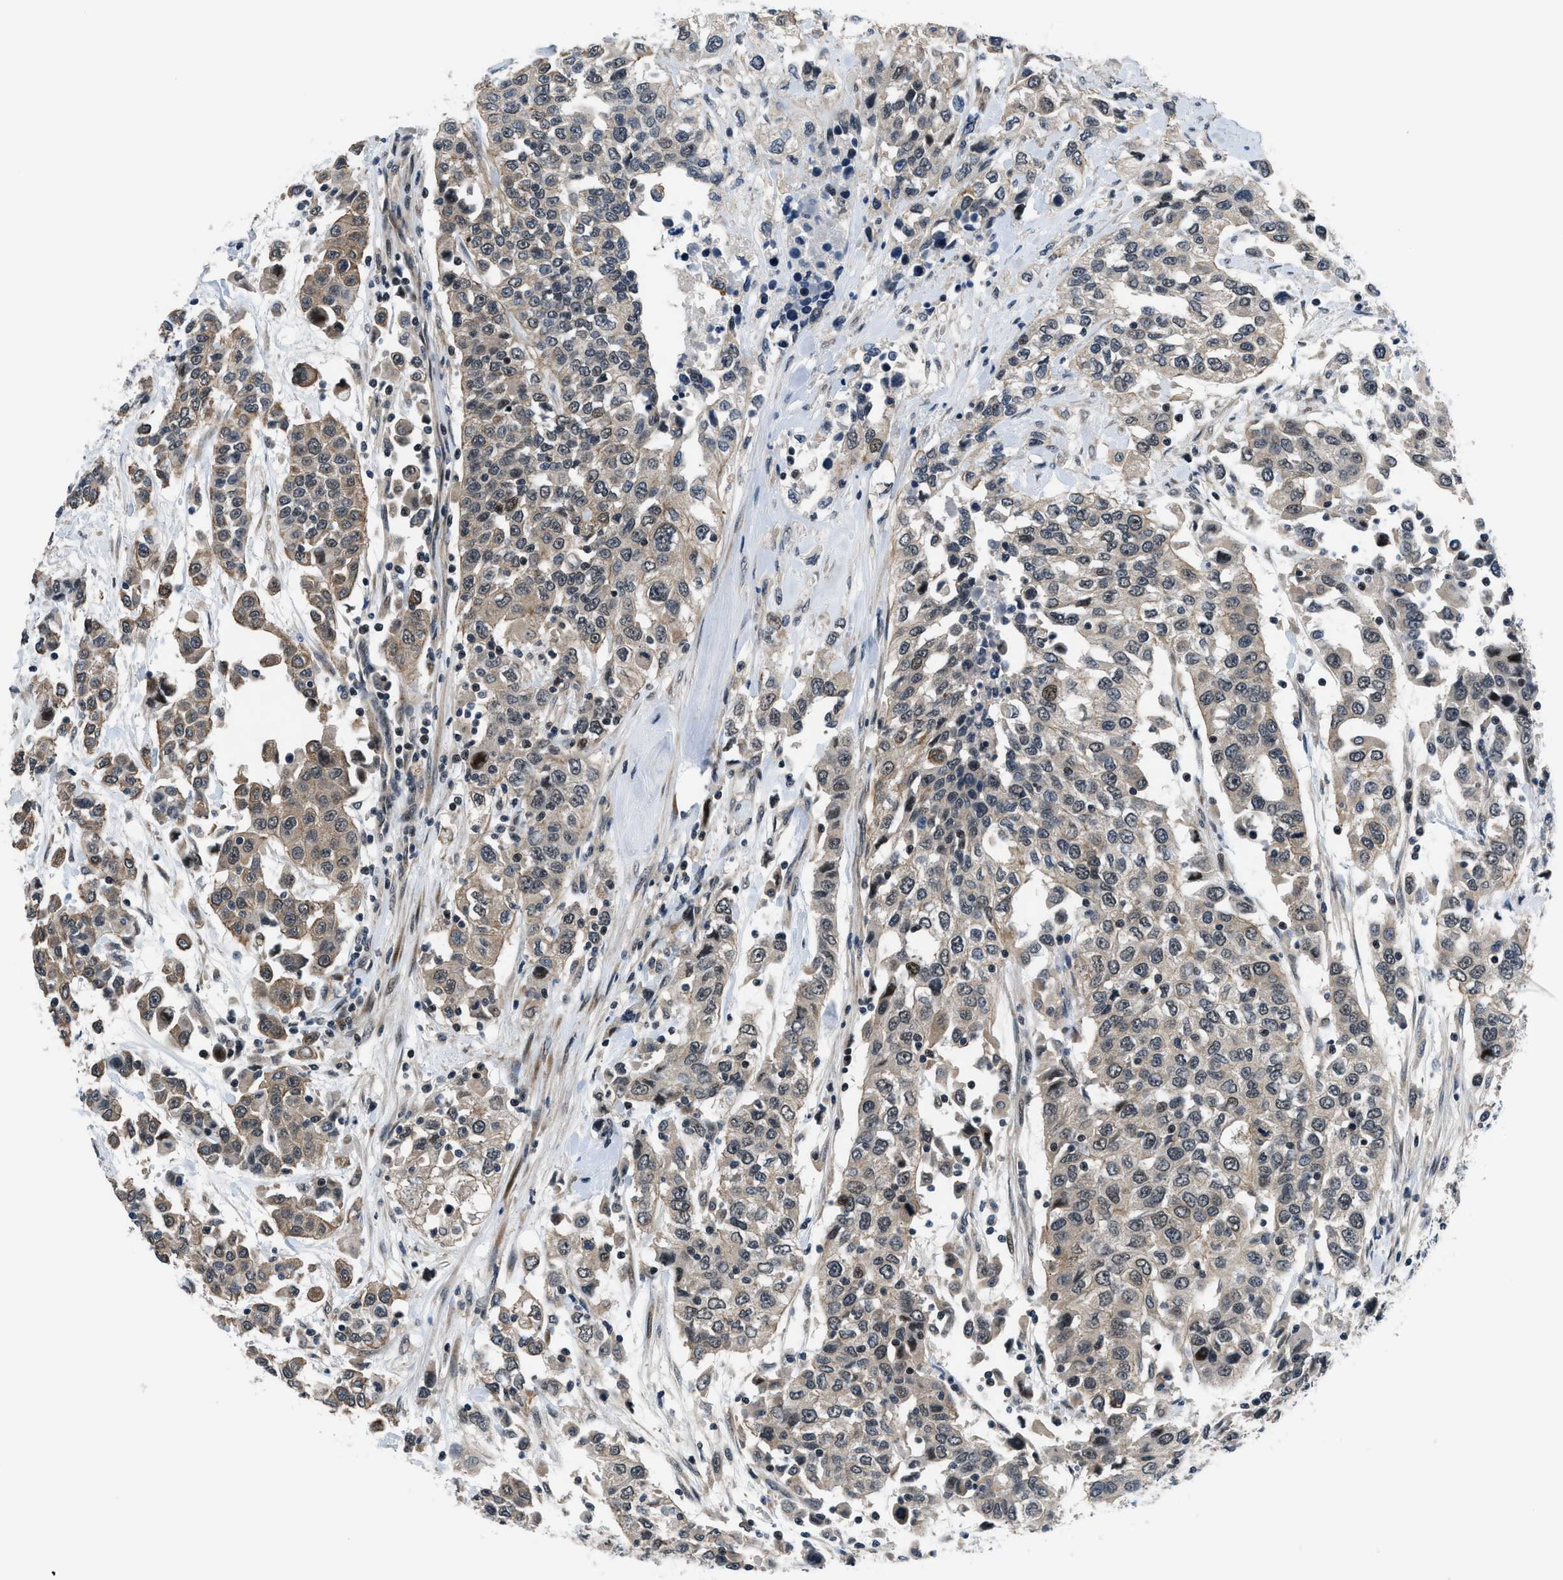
{"staining": {"intensity": "weak", "quantity": ">75%", "location": "cytoplasmic/membranous,nuclear"}, "tissue": "urothelial cancer", "cell_type": "Tumor cells", "image_type": "cancer", "snomed": [{"axis": "morphology", "description": "Urothelial carcinoma, High grade"}, {"axis": "topography", "description": "Urinary bladder"}], "caption": "High-magnification brightfield microscopy of urothelial cancer stained with DAB (3,3'-diaminobenzidine) (brown) and counterstained with hematoxylin (blue). tumor cells exhibit weak cytoplasmic/membranous and nuclear staining is identified in about>75% of cells.", "gene": "SETD5", "patient": {"sex": "female", "age": 80}}